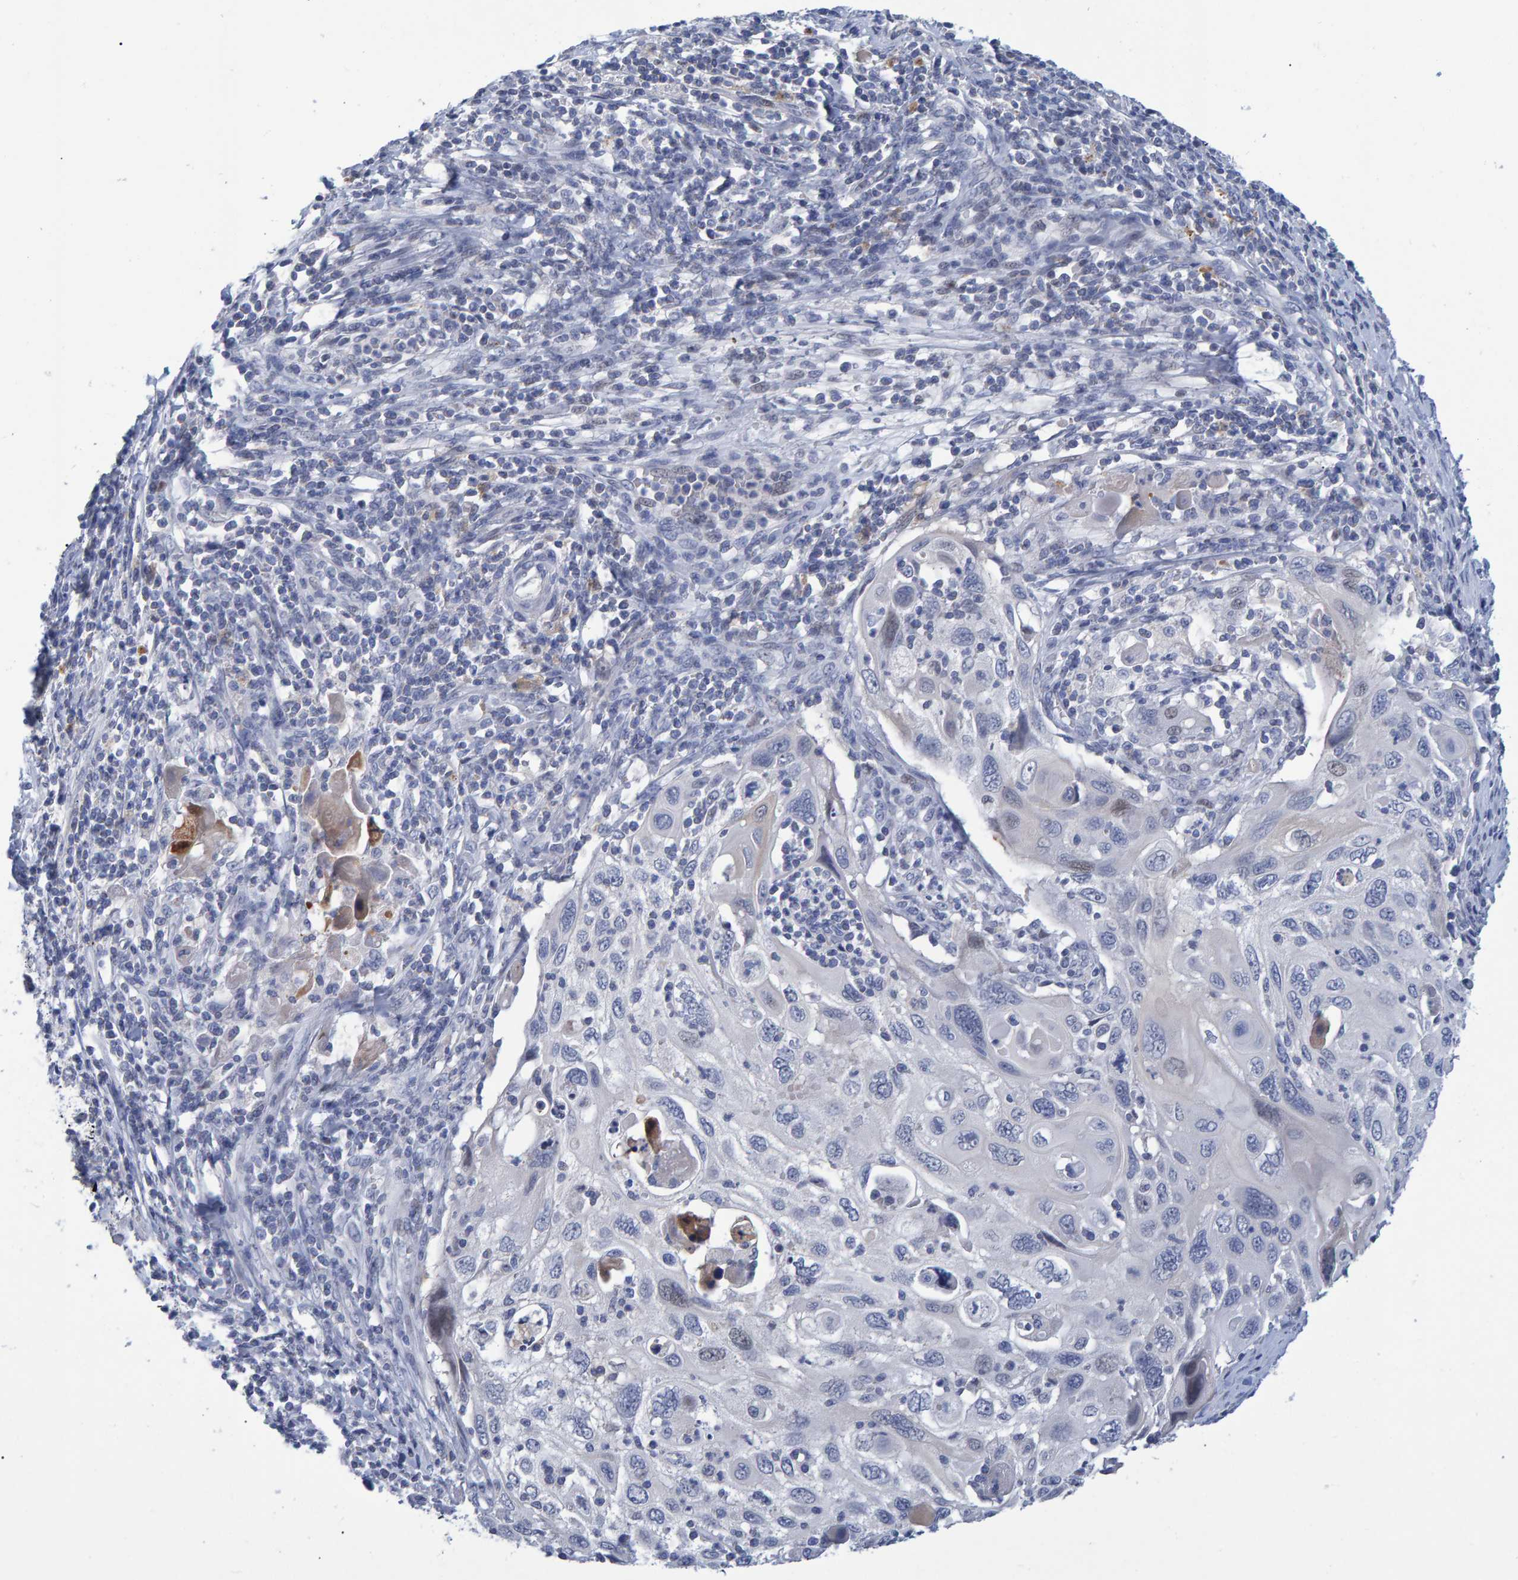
{"staining": {"intensity": "negative", "quantity": "none", "location": "none"}, "tissue": "cervical cancer", "cell_type": "Tumor cells", "image_type": "cancer", "snomed": [{"axis": "morphology", "description": "Squamous cell carcinoma, NOS"}, {"axis": "topography", "description": "Cervix"}], "caption": "DAB (3,3'-diaminobenzidine) immunohistochemical staining of human cervical squamous cell carcinoma demonstrates no significant staining in tumor cells.", "gene": "PROCA1", "patient": {"sex": "female", "age": 70}}